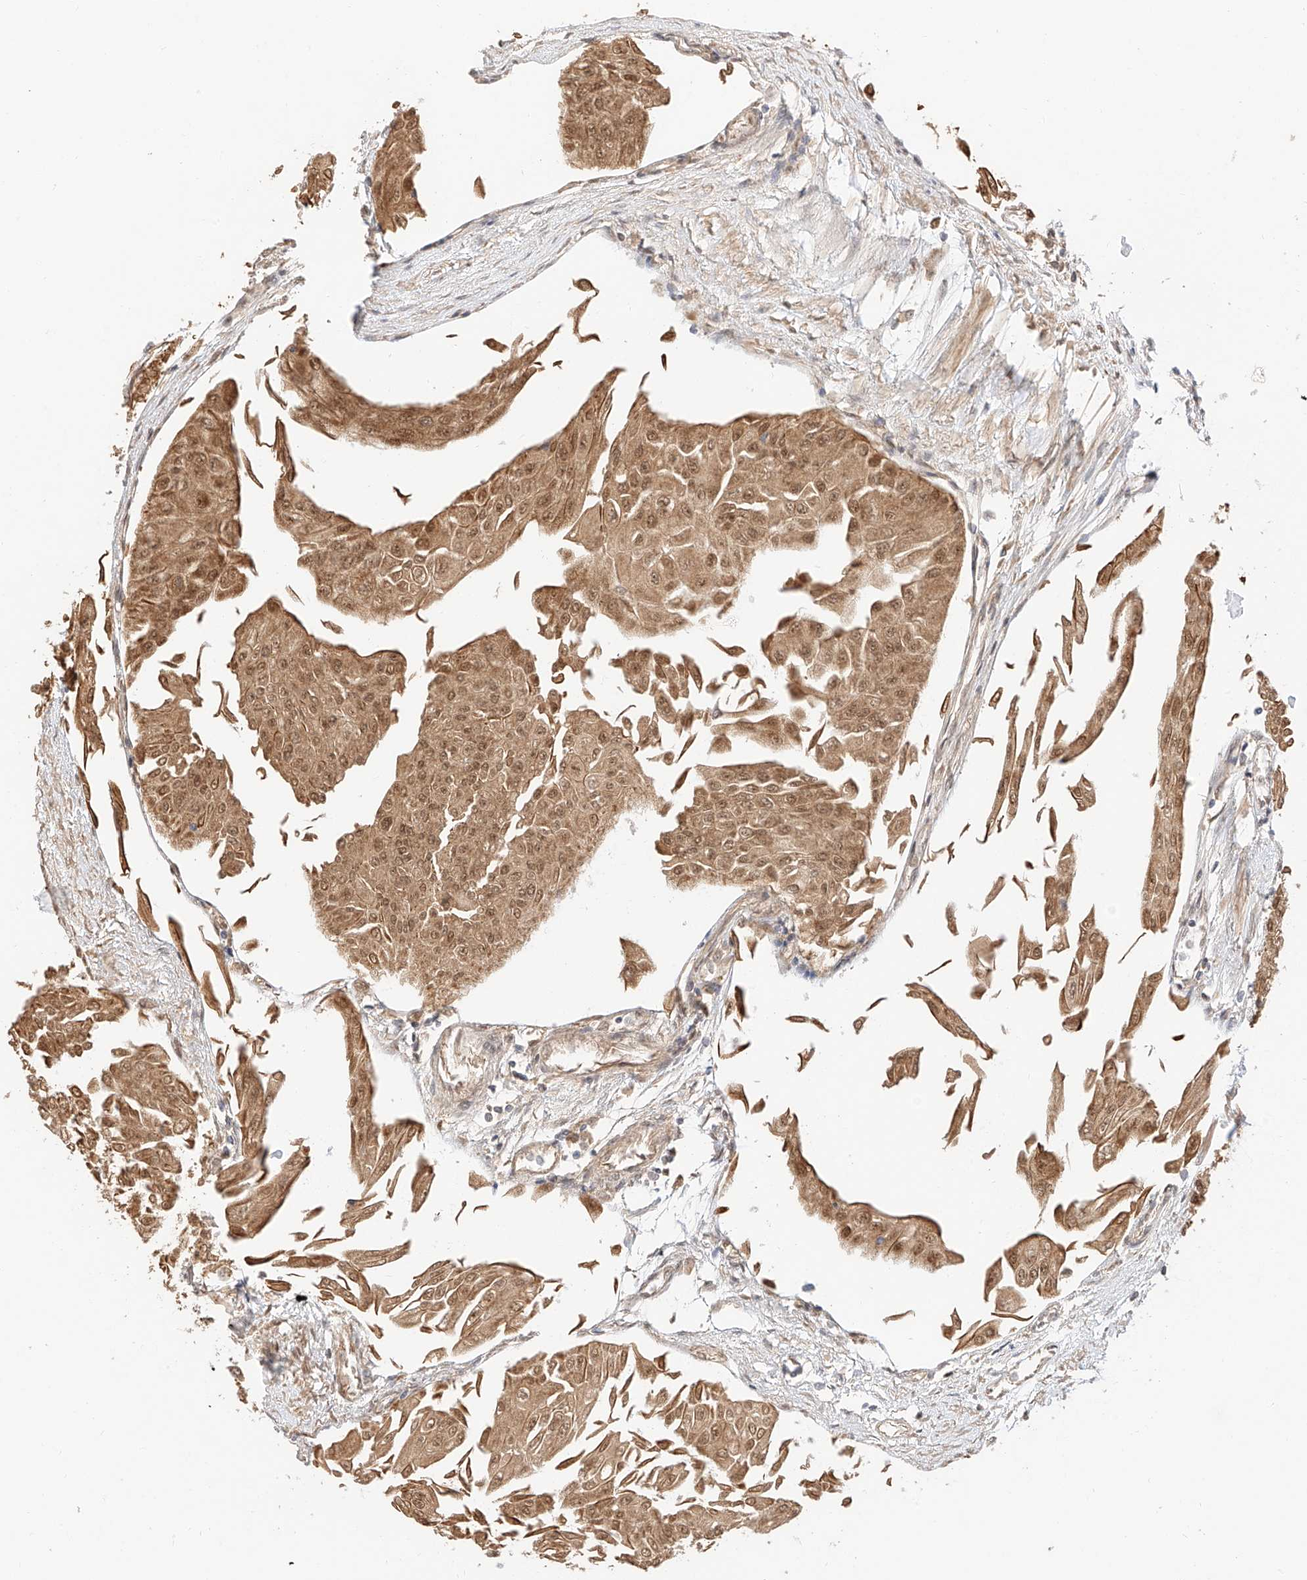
{"staining": {"intensity": "moderate", "quantity": ">75%", "location": "cytoplasmic/membranous,nuclear"}, "tissue": "urothelial cancer", "cell_type": "Tumor cells", "image_type": "cancer", "snomed": [{"axis": "morphology", "description": "Urothelial carcinoma, Low grade"}, {"axis": "topography", "description": "Urinary bladder"}], "caption": "Protein expression analysis of human urothelial carcinoma (low-grade) reveals moderate cytoplasmic/membranous and nuclear positivity in approximately >75% of tumor cells. (DAB IHC with brightfield microscopy, high magnification).", "gene": "EIF4H", "patient": {"sex": "male", "age": 67}}